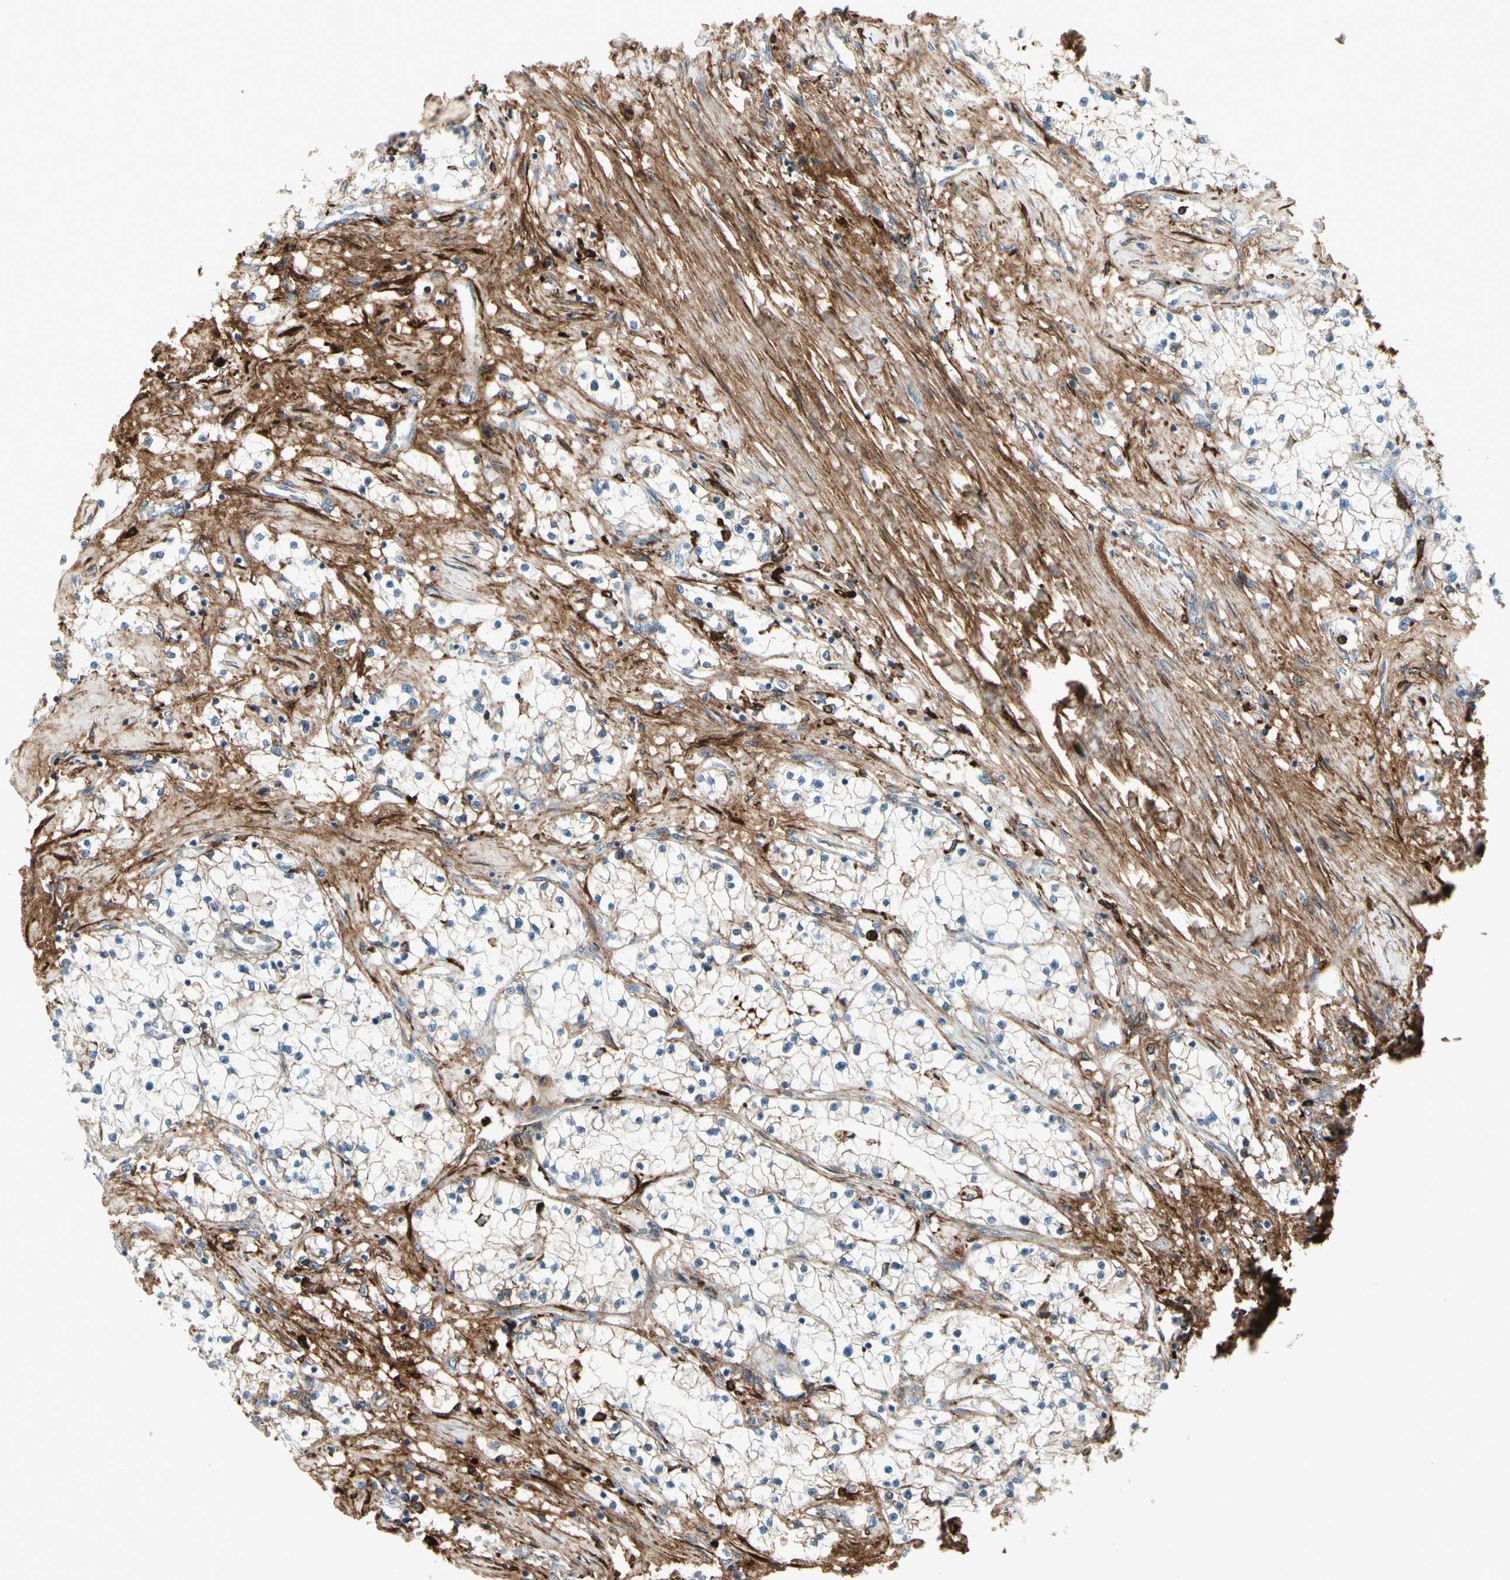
{"staining": {"intensity": "strong", "quantity": "25%-75%", "location": "cytoplasmic/membranous"}, "tissue": "renal cancer", "cell_type": "Tumor cells", "image_type": "cancer", "snomed": [{"axis": "morphology", "description": "Adenocarcinoma, NOS"}, {"axis": "topography", "description": "Kidney"}], "caption": "About 25%-75% of tumor cells in human adenocarcinoma (renal) exhibit strong cytoplasmic/membranous protein positivity as visualized by brown immunohistochemical staining.", "gene": "IGHG1", "patient": {"sex": "male", "age": 68}}